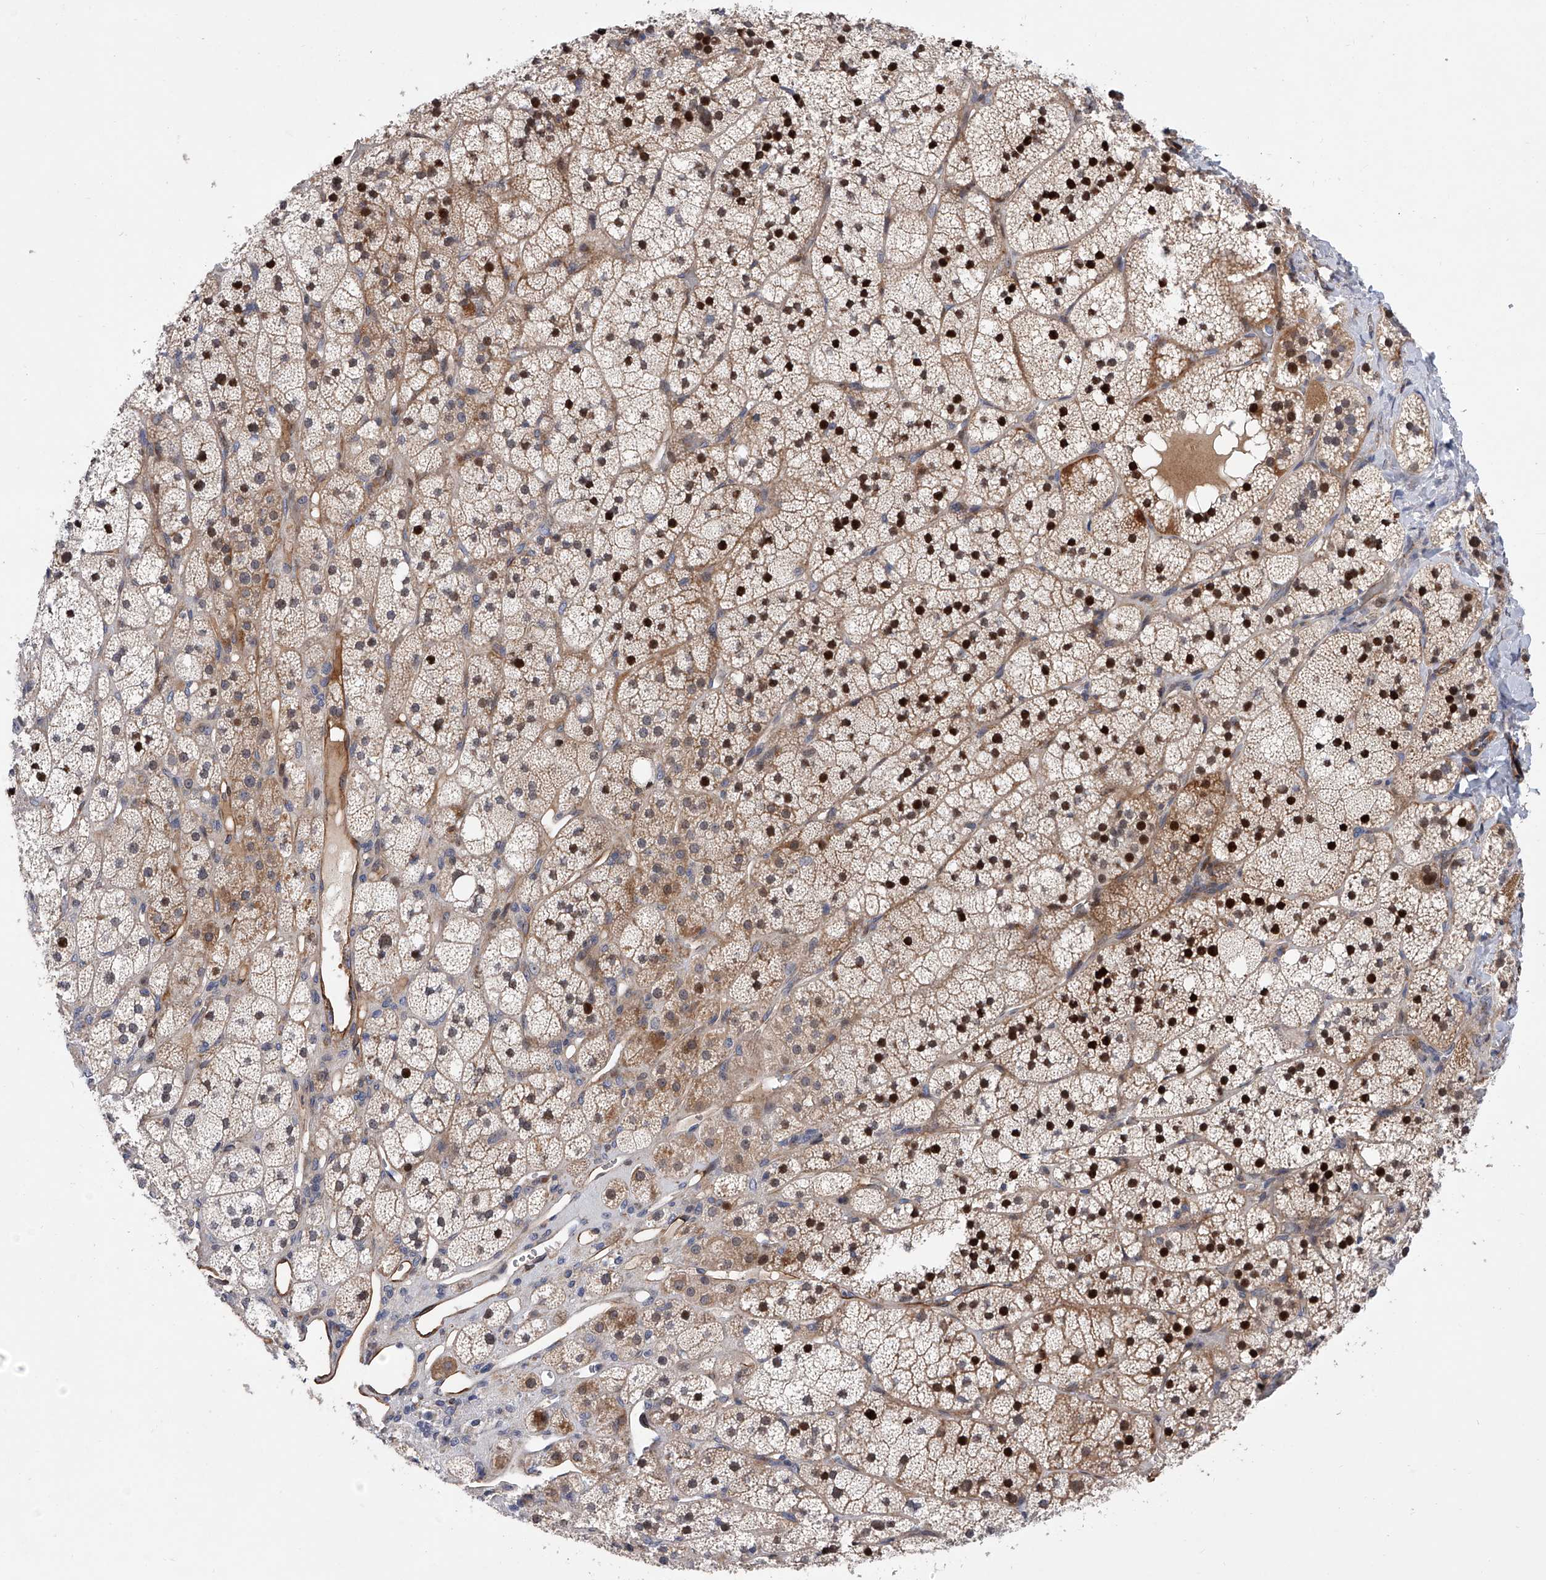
{"staining": {"intensity": "strong", "quantity": "25%-75%", "location": "cytoplasmic/membranous,nuclear"}, "tissue": "adrenal gland", "cell_type": "Glandular cells", "image_type": "normal", "snomed": [{"axis": "morphology", "description": "Normal tissue, NOS"}, {"axis": "topography", "description": "Adrenal gland"}], "caption": "Immunohistochemistry photomicrograph of unremarkable adrenal gland: adrenal gland stained using immunohistochemistry (IHC) exhibits high levels of strong protein expression localized specifically in the cytoplasmic/membranous,nuclear of glandular cells, appearing as a cytoplasmic/membranous,nuclear brown color.", "gene": "PDSS2", "patient": {"sex": "male", "age": 61}}